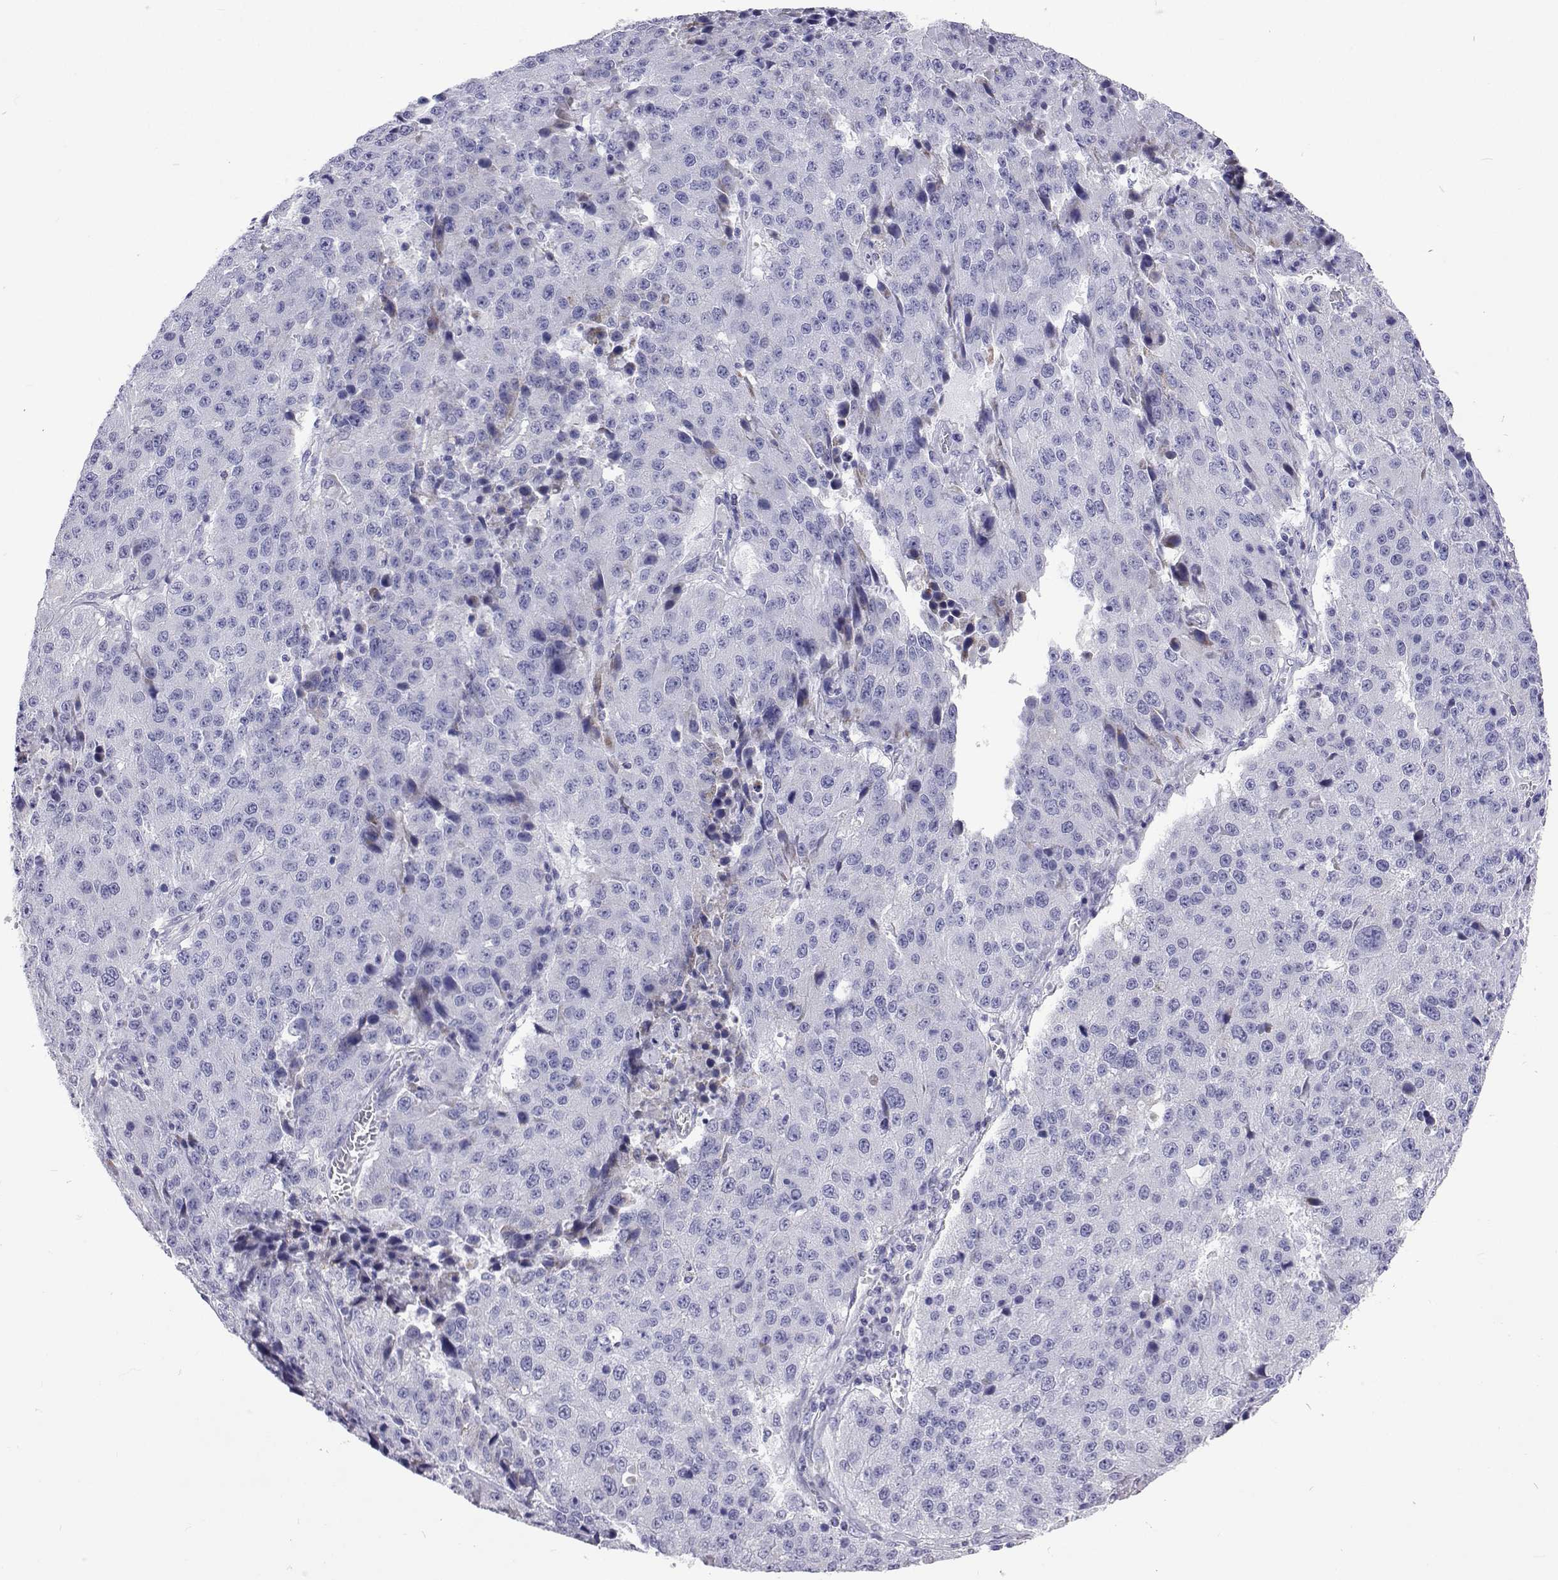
{"staining": {"intensity": "negative", "quantity": "none", "location": "none"}, "tissue": "stomach cancer", "cell_type": "Tumor cells", "image_type": "cancer", "snomed": [{"axis": "morphology", "description": "Adenocarcinoma, NOS"}, {"axis": "topography", "description": "Stomach"}], "caption": "Stomach cancer (adenocarcinoma) was stained to show a protein in brown. There is no significant staining in tumor cells. (DAB (3,3'-diaminobenzidine) immunohistochemistry visualized using brightfield microscopy, high magnification).", "gene": "UMODL1", "patient": {"sex": "male", "age": 71}}